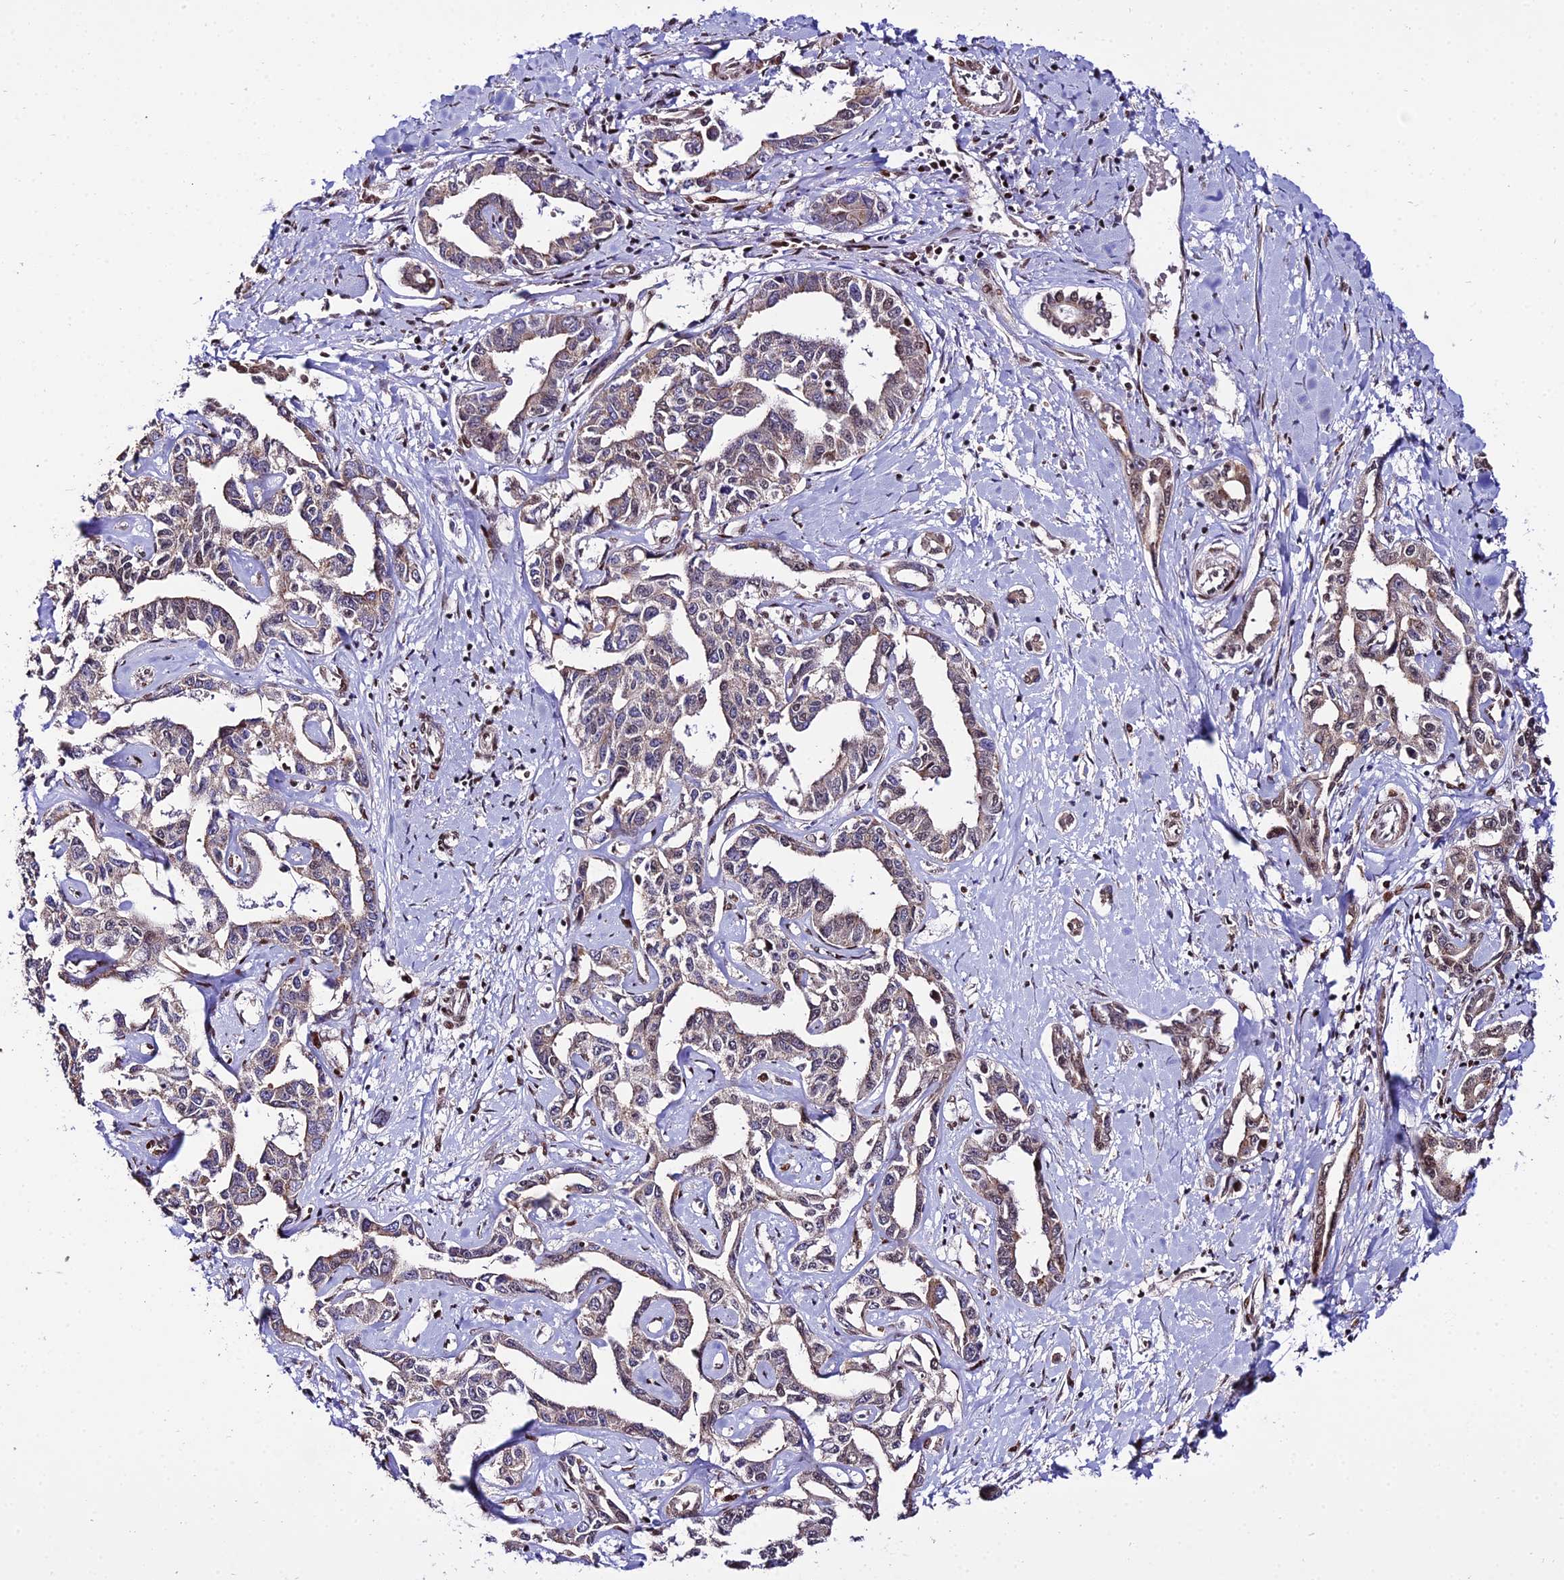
{"staining": {"intensity": "weak", "quantity": "25%-75%", "location": "cytoplasmic/membranous"}, "tissue": "liver cancer", "cell_type": "Tumor cells", "image_type": "cancer", "snomed": [{"axis": "morphology", "description": "Cholangiocarcinoma"}, {"axis": "topography", "description": "Liver"}], "caption": "Human cholangiocarcinoma (liver) stained for a protein (brown) shows weak cytoplasmic/membranous positive expression in about 25%-75% of tumor cells.", "gene": "CIB3", "patient": {"sex": "male", "age": 59}}